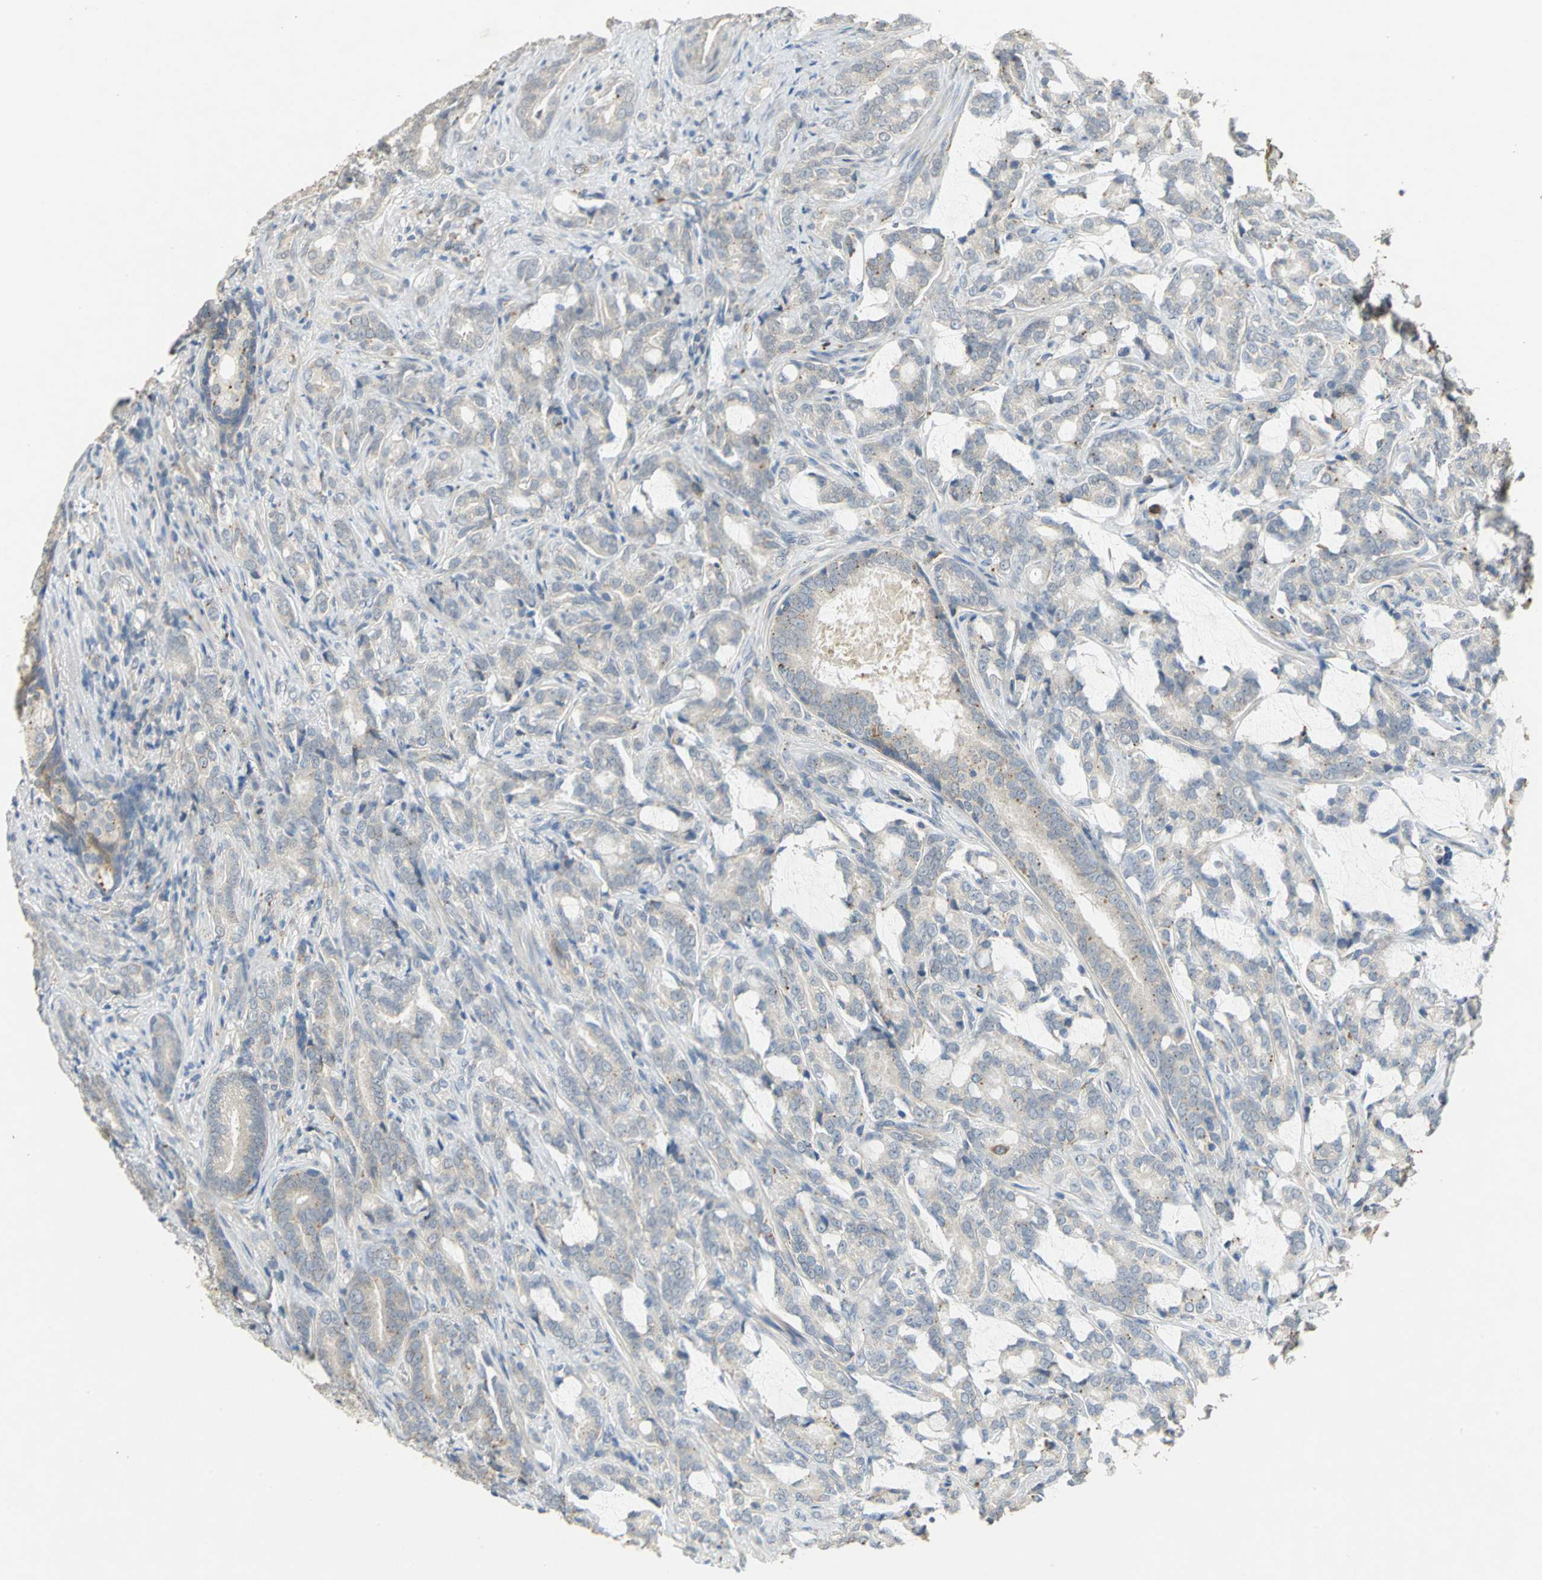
{"staining": {"intensity": "weak", "quantity": "<25%", "location": "cytoplasmic/membranous"}, "tissue": "prostate cancer", "cell_type": "Tumor cells", "image_type": "cancer", "snomed": [{"axis": "morphology", "description": "Adenocarcinoma, Low grade"}, {"axis": "topography", "description": "Prostate"}], "caption": "This is an IHC micrograph of prostate cancer. There is no positivity in tumor cells.", "gene": "IL17RB", "patient": {"sex": "male", "age": 58}}